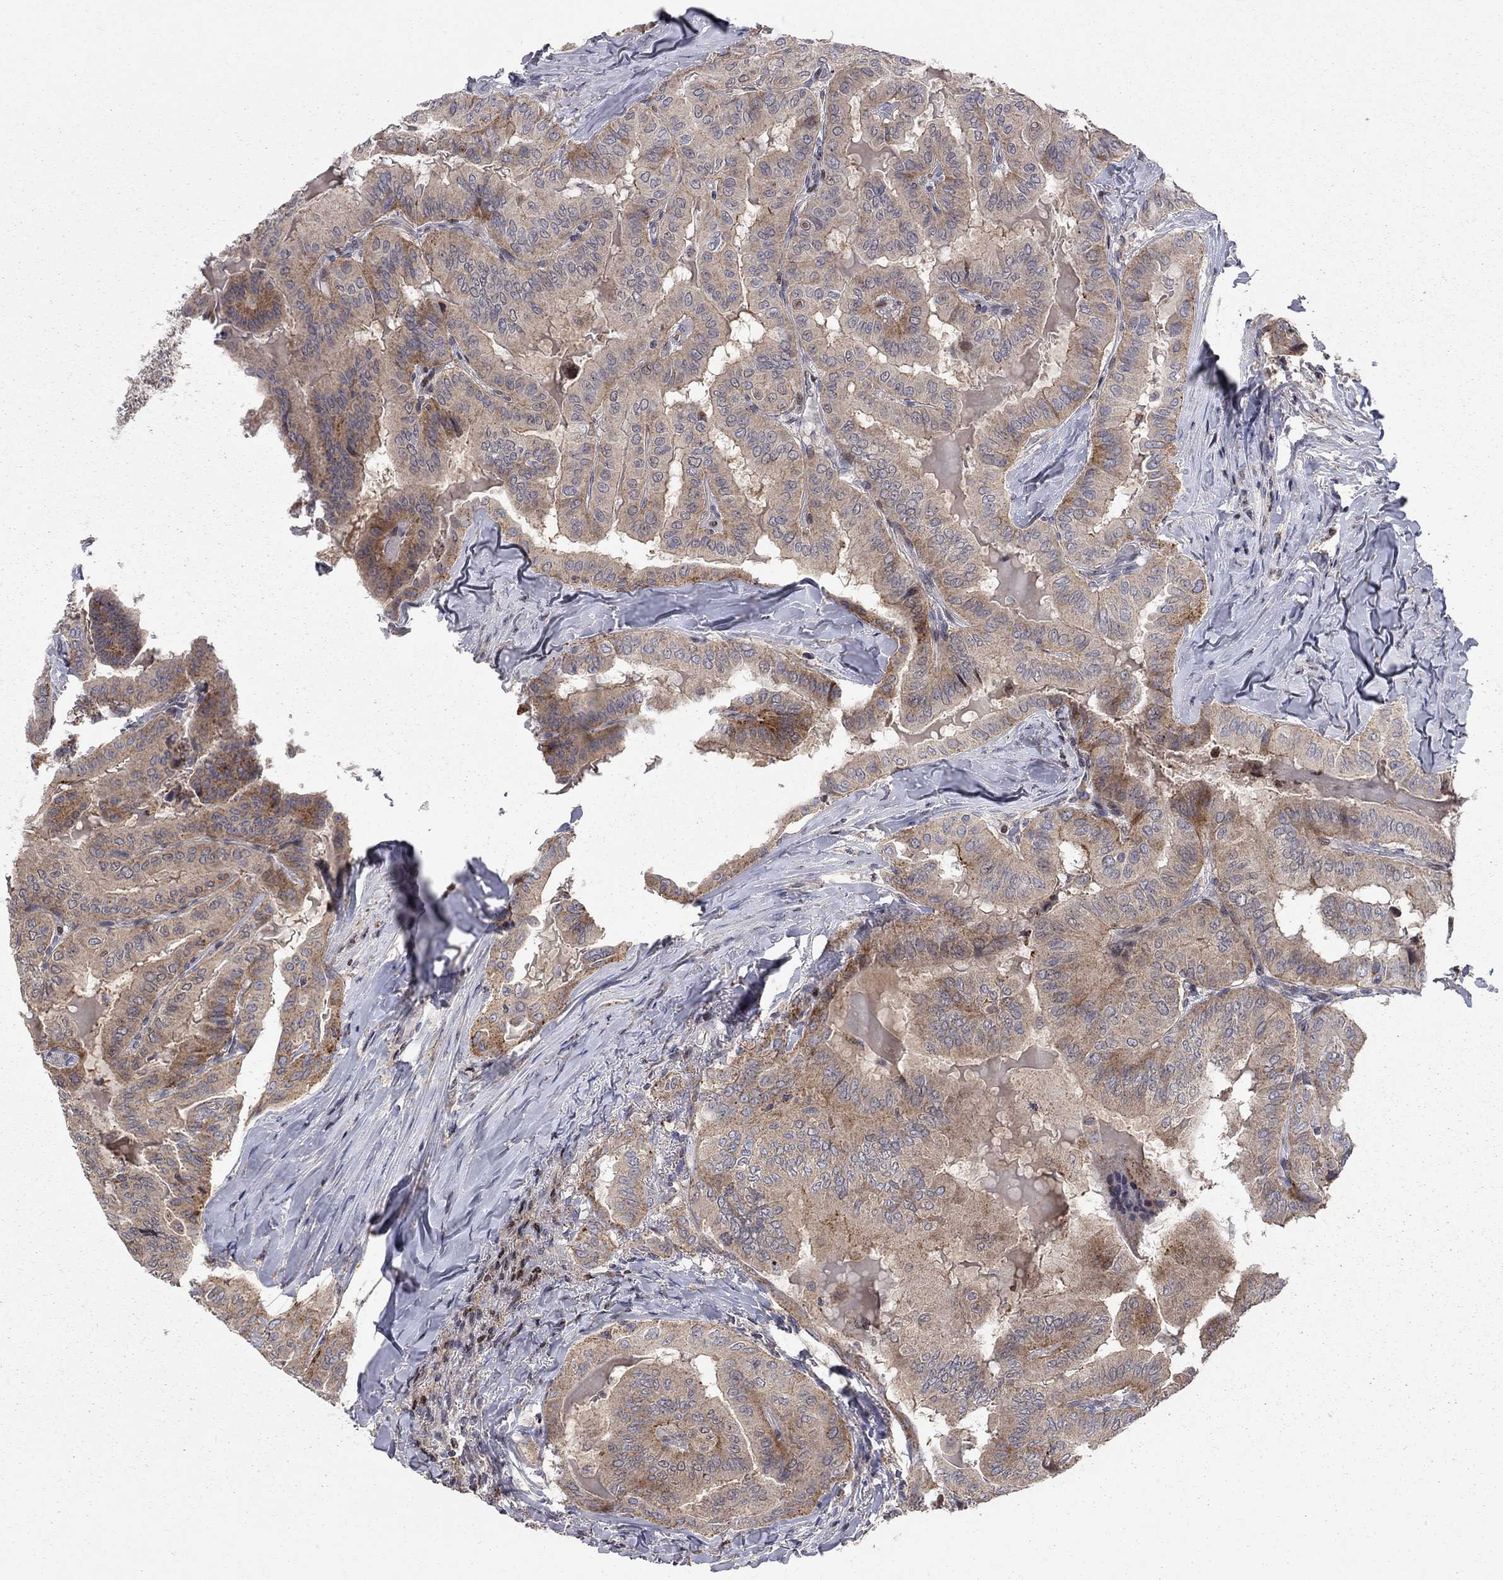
{"staining": {"intensity": "moderate", "quantity": "25%-75%", "location": "cytoplasmic/membranous"}, "tissue": "thyroid cancer", "cell_type": "Tumor cells", "image_type": "cancer", "snomed": [{"axis": "morphology", "description": "Papillary adenocarcinoma, NOS"}, {"axis": "topography", "description": "Thyroid gland"}], "caption": "High-magnification brightfield microscopy of thyroid cancer stained with DAB (3,3'-diaminobenzidine) (brown) and counterstained with hematoxylin (blue). tumor cells exhibit moderate cytoplasmic/membranous expression is appreciated in approximately25%-75% of cells. The staining was performed using DAB, with brown indicating positive protein expression. Nuclei are stained blue with hematoxylin.", "gene": "ERN2", "patient": {"sex": "female", "age": 68}}